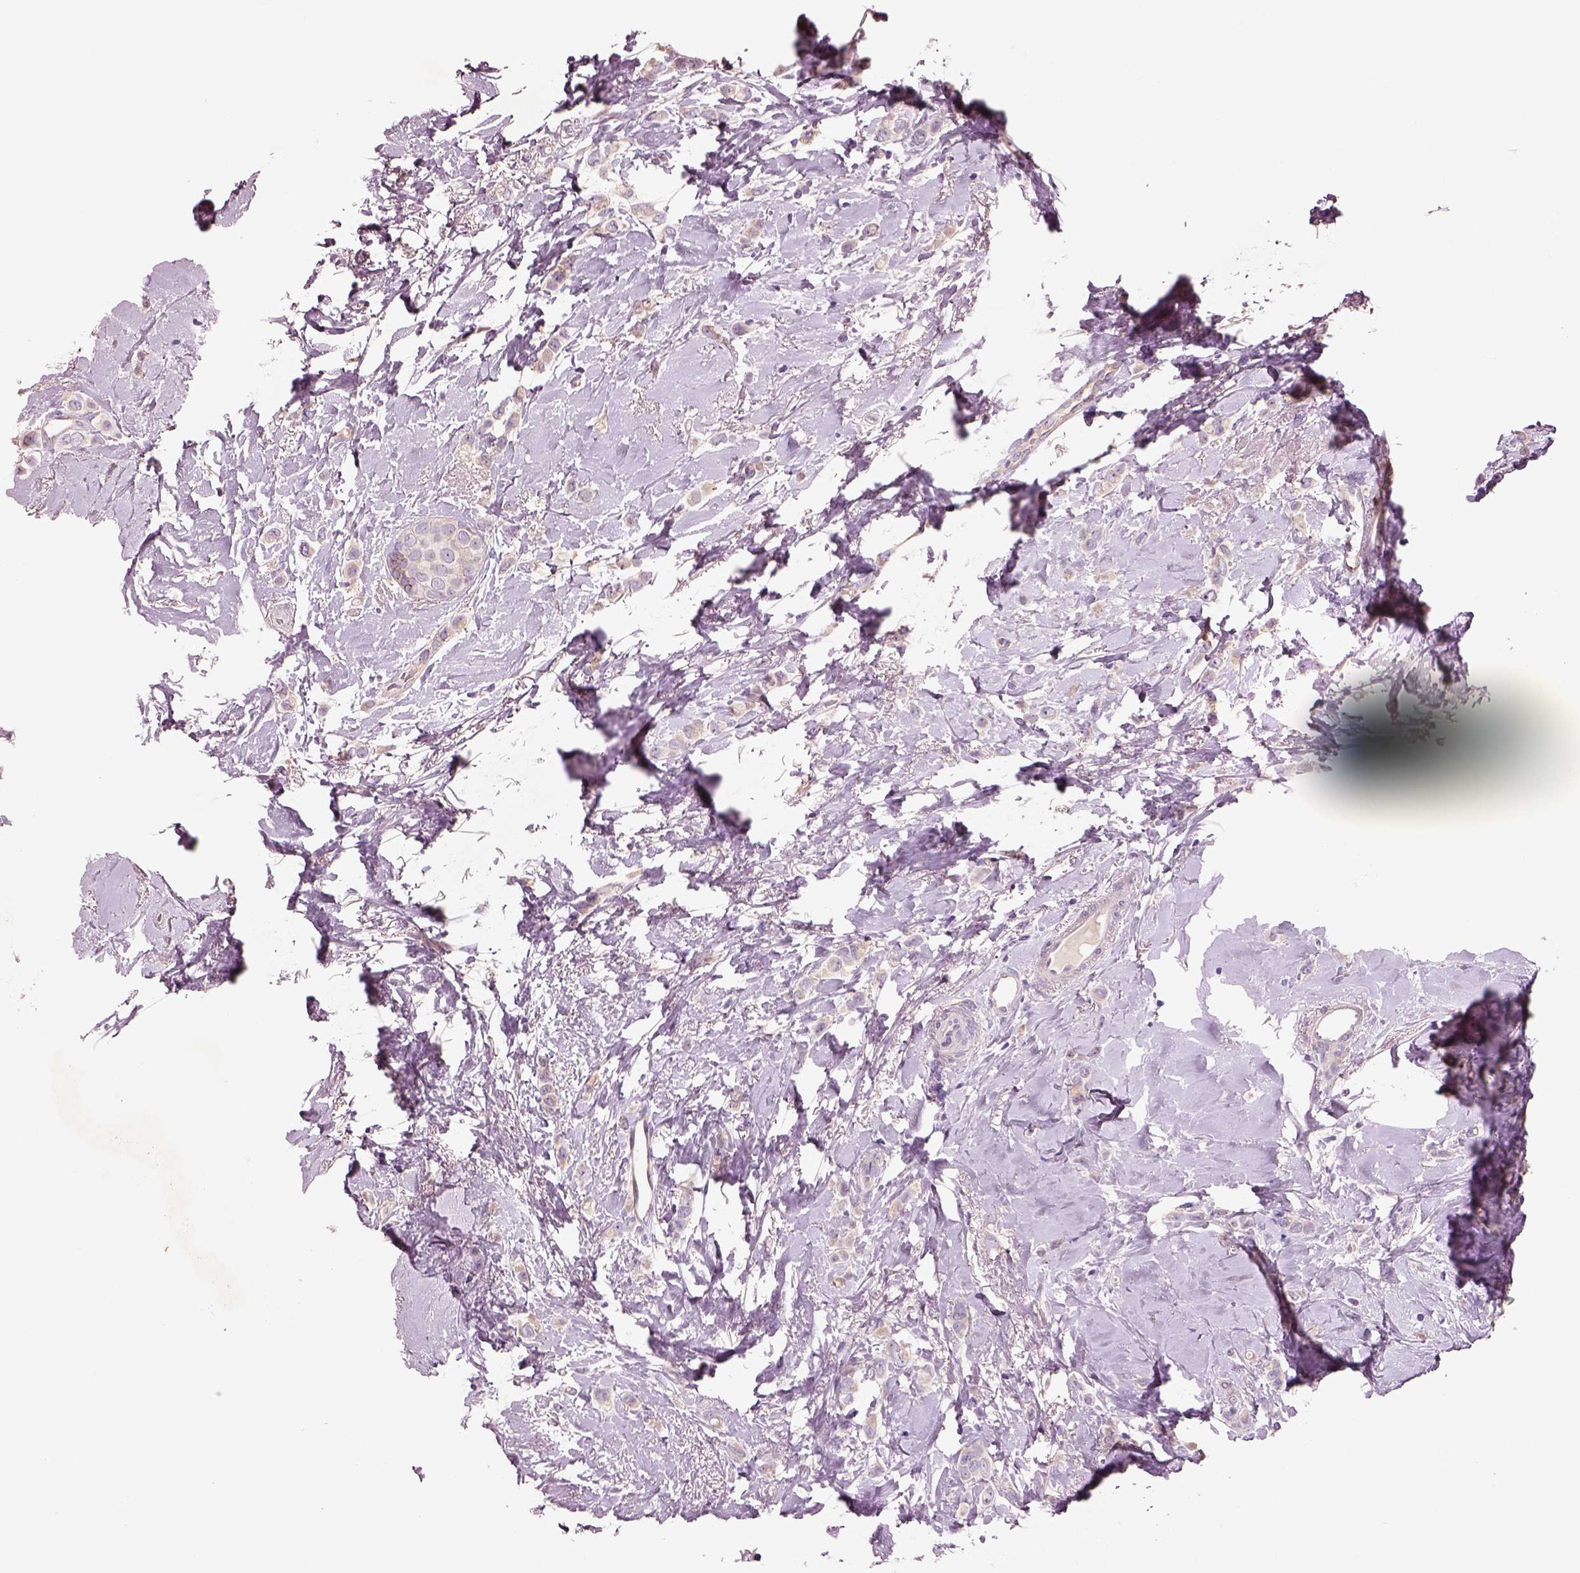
{"staining": {"intensity": "weak", "quantity": "<25%", "location": "cytoplasmic/membranous"}, "tissue": "breast cancer", "cell_type": "Tumor cells", "image_type": "cancer", "snomed": [{"axis": "morphology", "description": "Lobular carcinoma"}, {"axis": "topography", "description": "Breast"}], "caption": "This is an IHC histopathology image of breast cancer. There is no expression in tumor cells.", "gene": "PLPP7", "patient": {"sex": "female", "age": 66}}